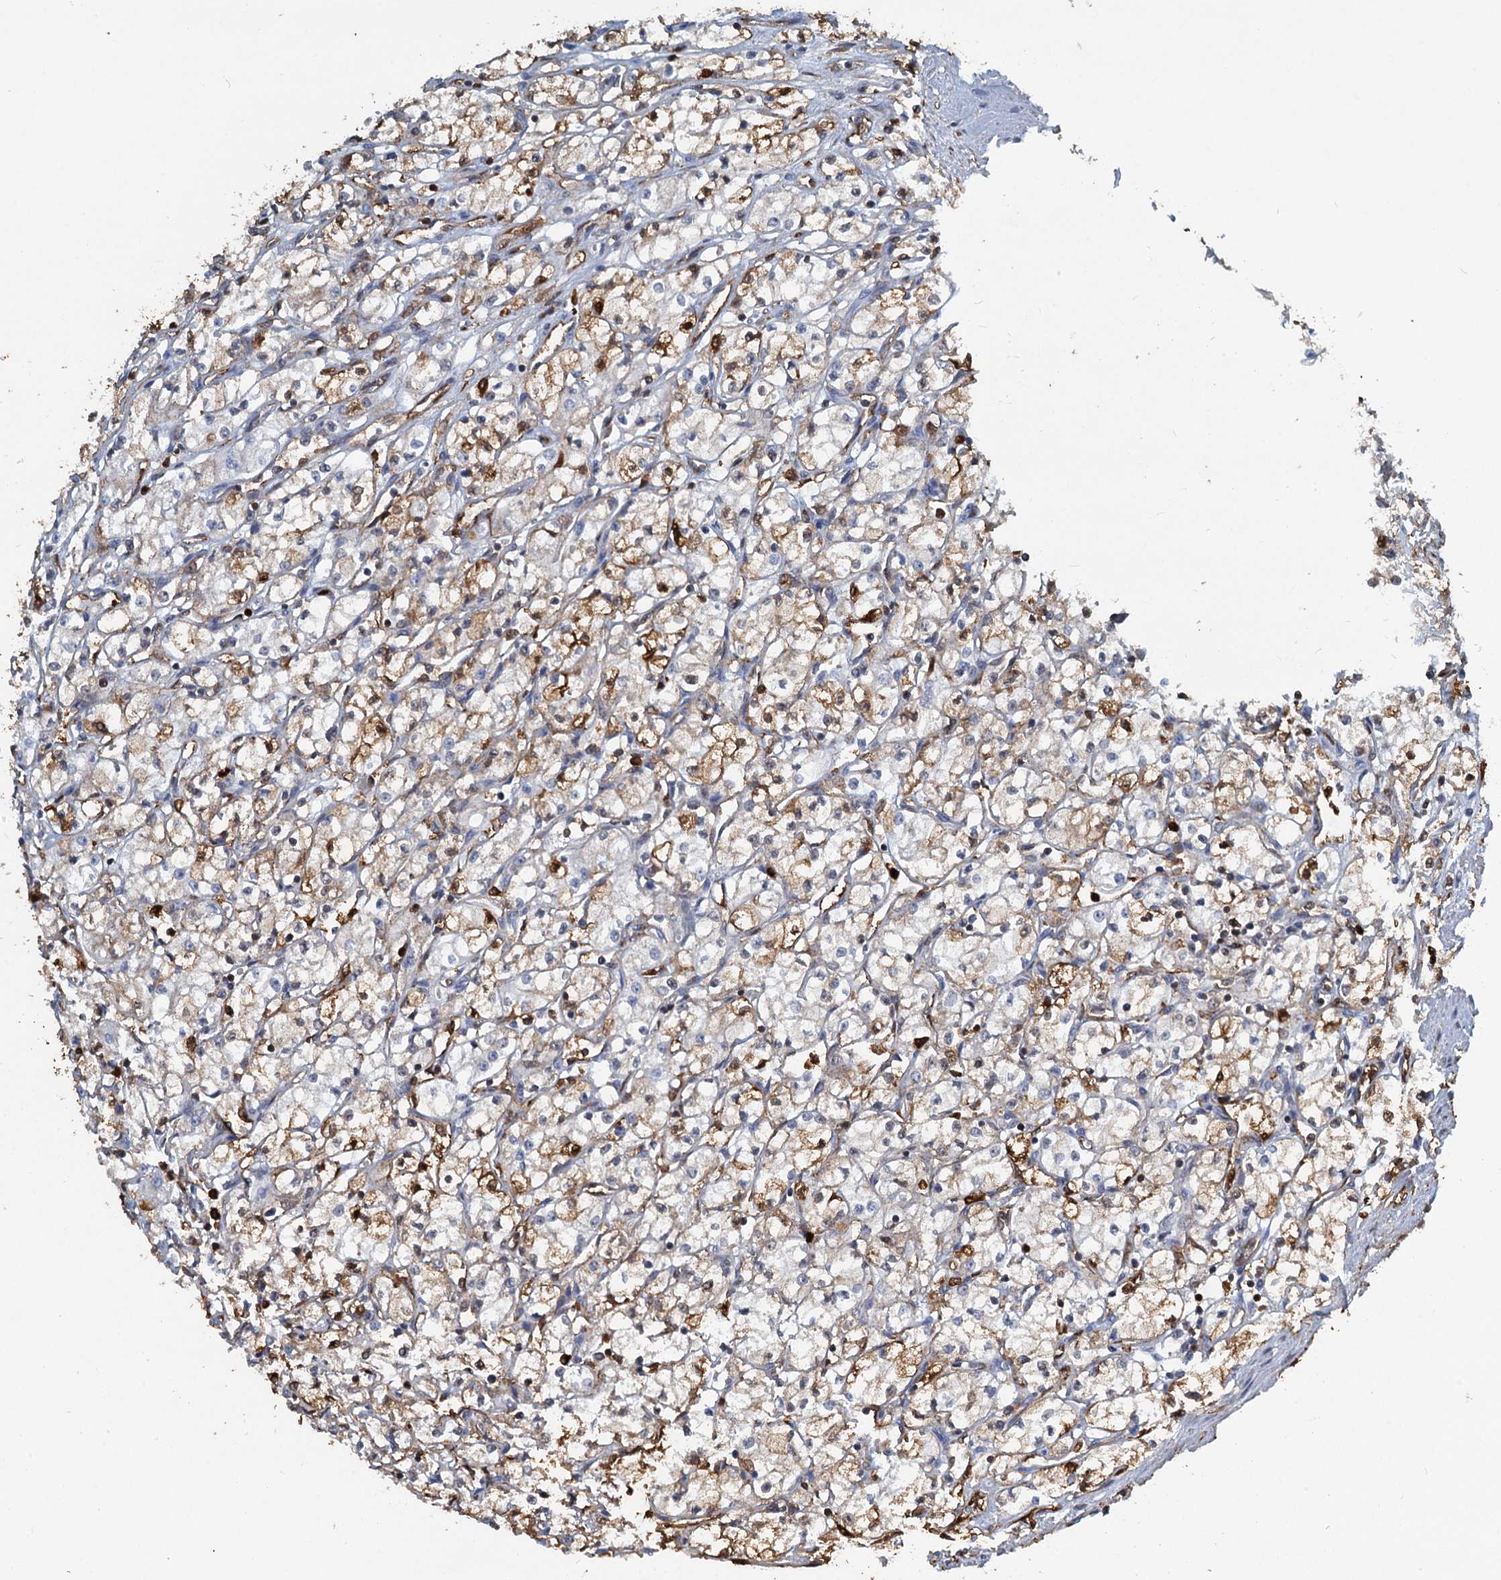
{"staining": {"intensity": "weak", "quantity": ">75%", "location": "cytoplasmic/membranous"}, "tissue": "renal cancer", "cell_type": "Tumor cells", "image_type": "cancer", "snomed": [{"axis": "morphology", "description": "Adenocarcinoma, NOS"}, {"axis": "topography", "description": "Kidney"}], "caption": "High-magnification brightfield microscopy of renal cancer stained with DAB (brown) and counterstained with hematoxylin (blue). tumor cells exhibit weak cytoplasmic/membranous expression is appreciated in about>75% of cells.", "gene": "S100A6", "patient": {"sex": "male", "age": 59}}